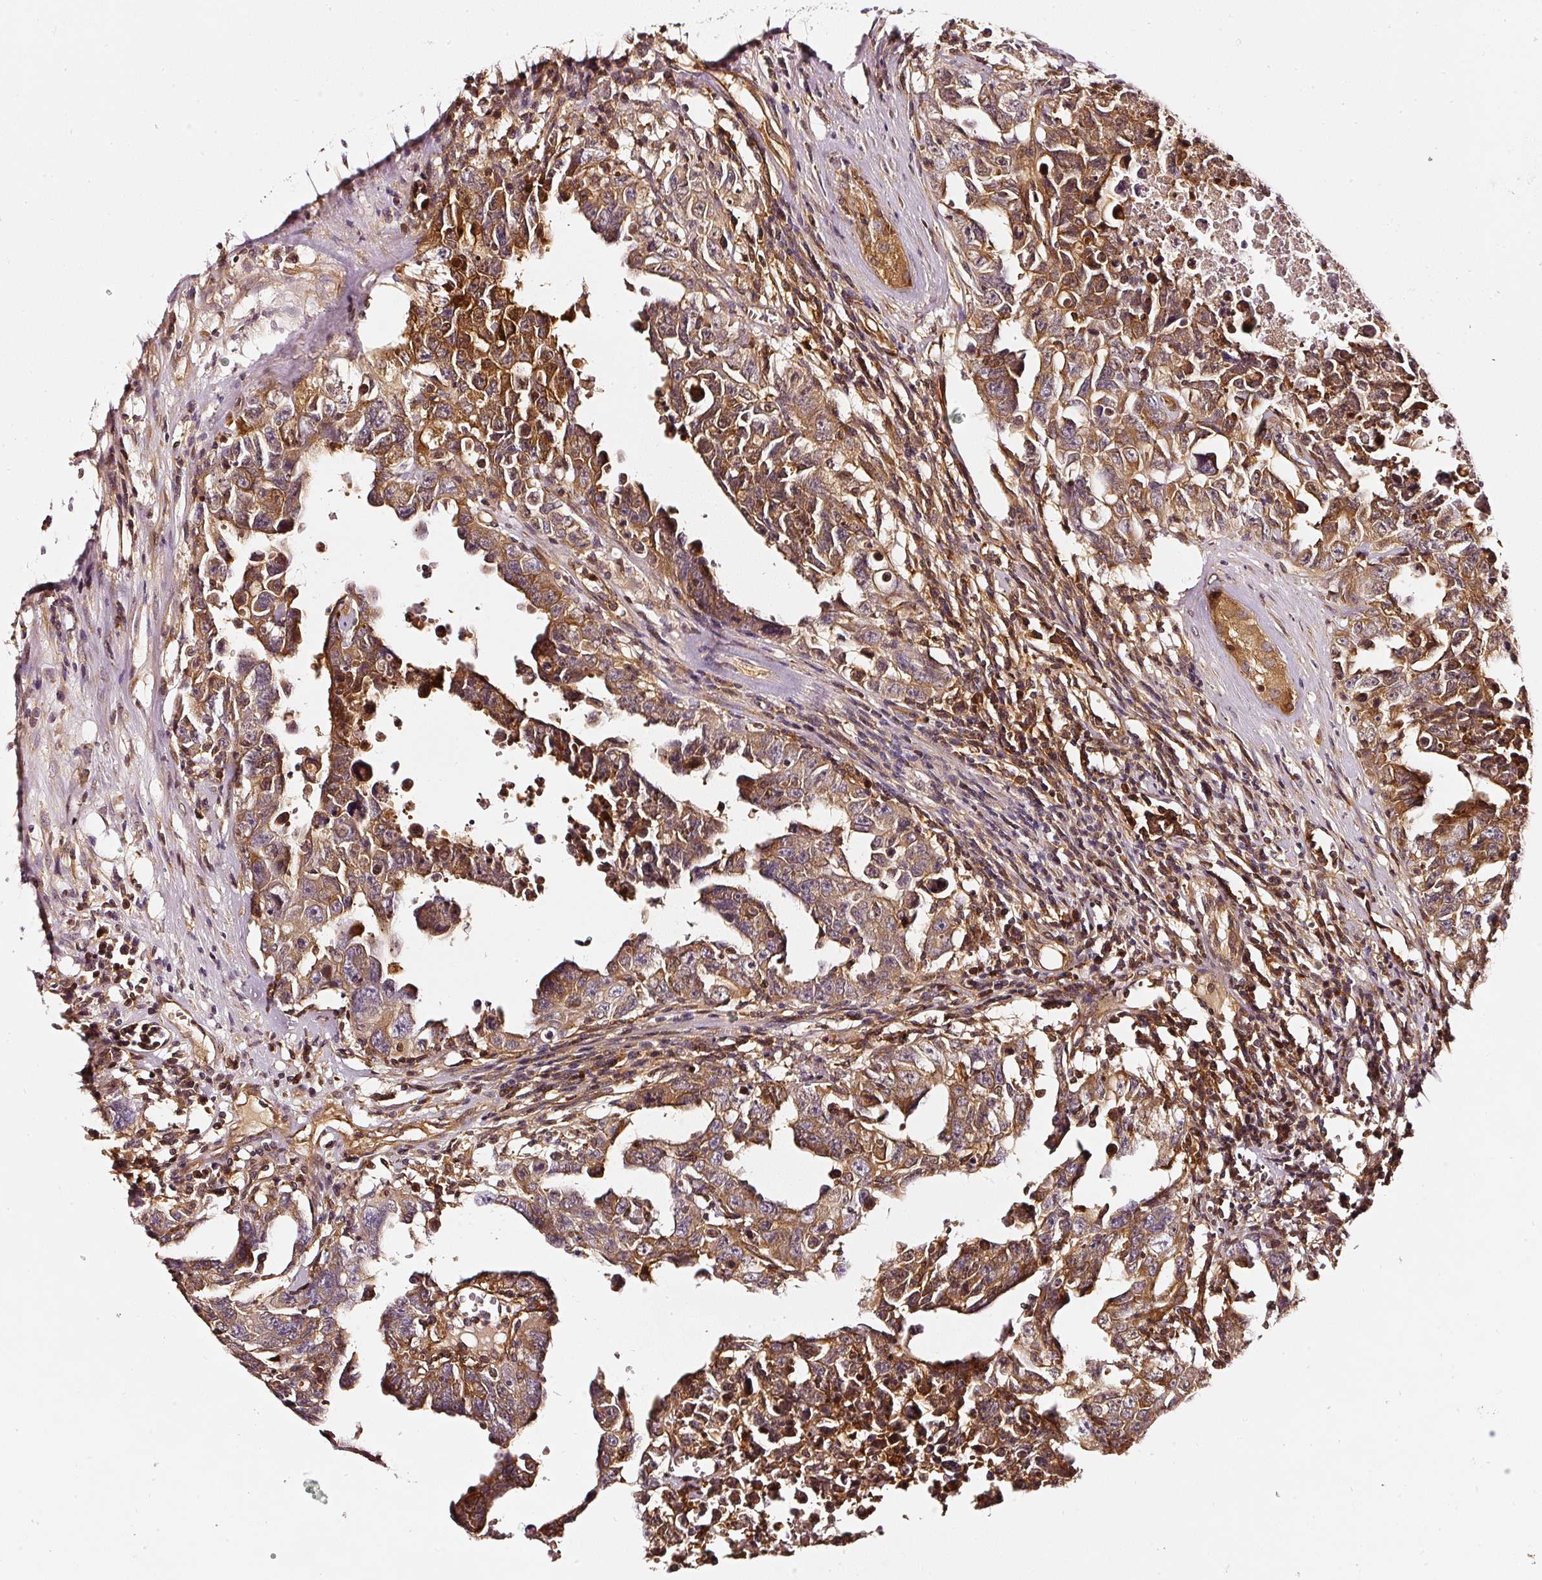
{"staining": {"intensity": "strong", "quantity": ">75%", "location": "cytoplasmic/membranous"}, "tissue": "testis cancer", "cell_type": "Tumor cells", "image_type": "cancer", "snomed": [{"axis": "morphology", "description": "Carcinoma, Embryonal, NOS"}, {"axis": "topography", "description": "Testis"}], "caption": "Testis embryonal carcinoma stained for a protein shows strong cytoplasmic/membranous positivity in tumor cells. (brown staining indicates protein expression, while blue staining denotes nuclei).", "gene": "ASMTL", "patient": {"sex": "male", "age": 24}}